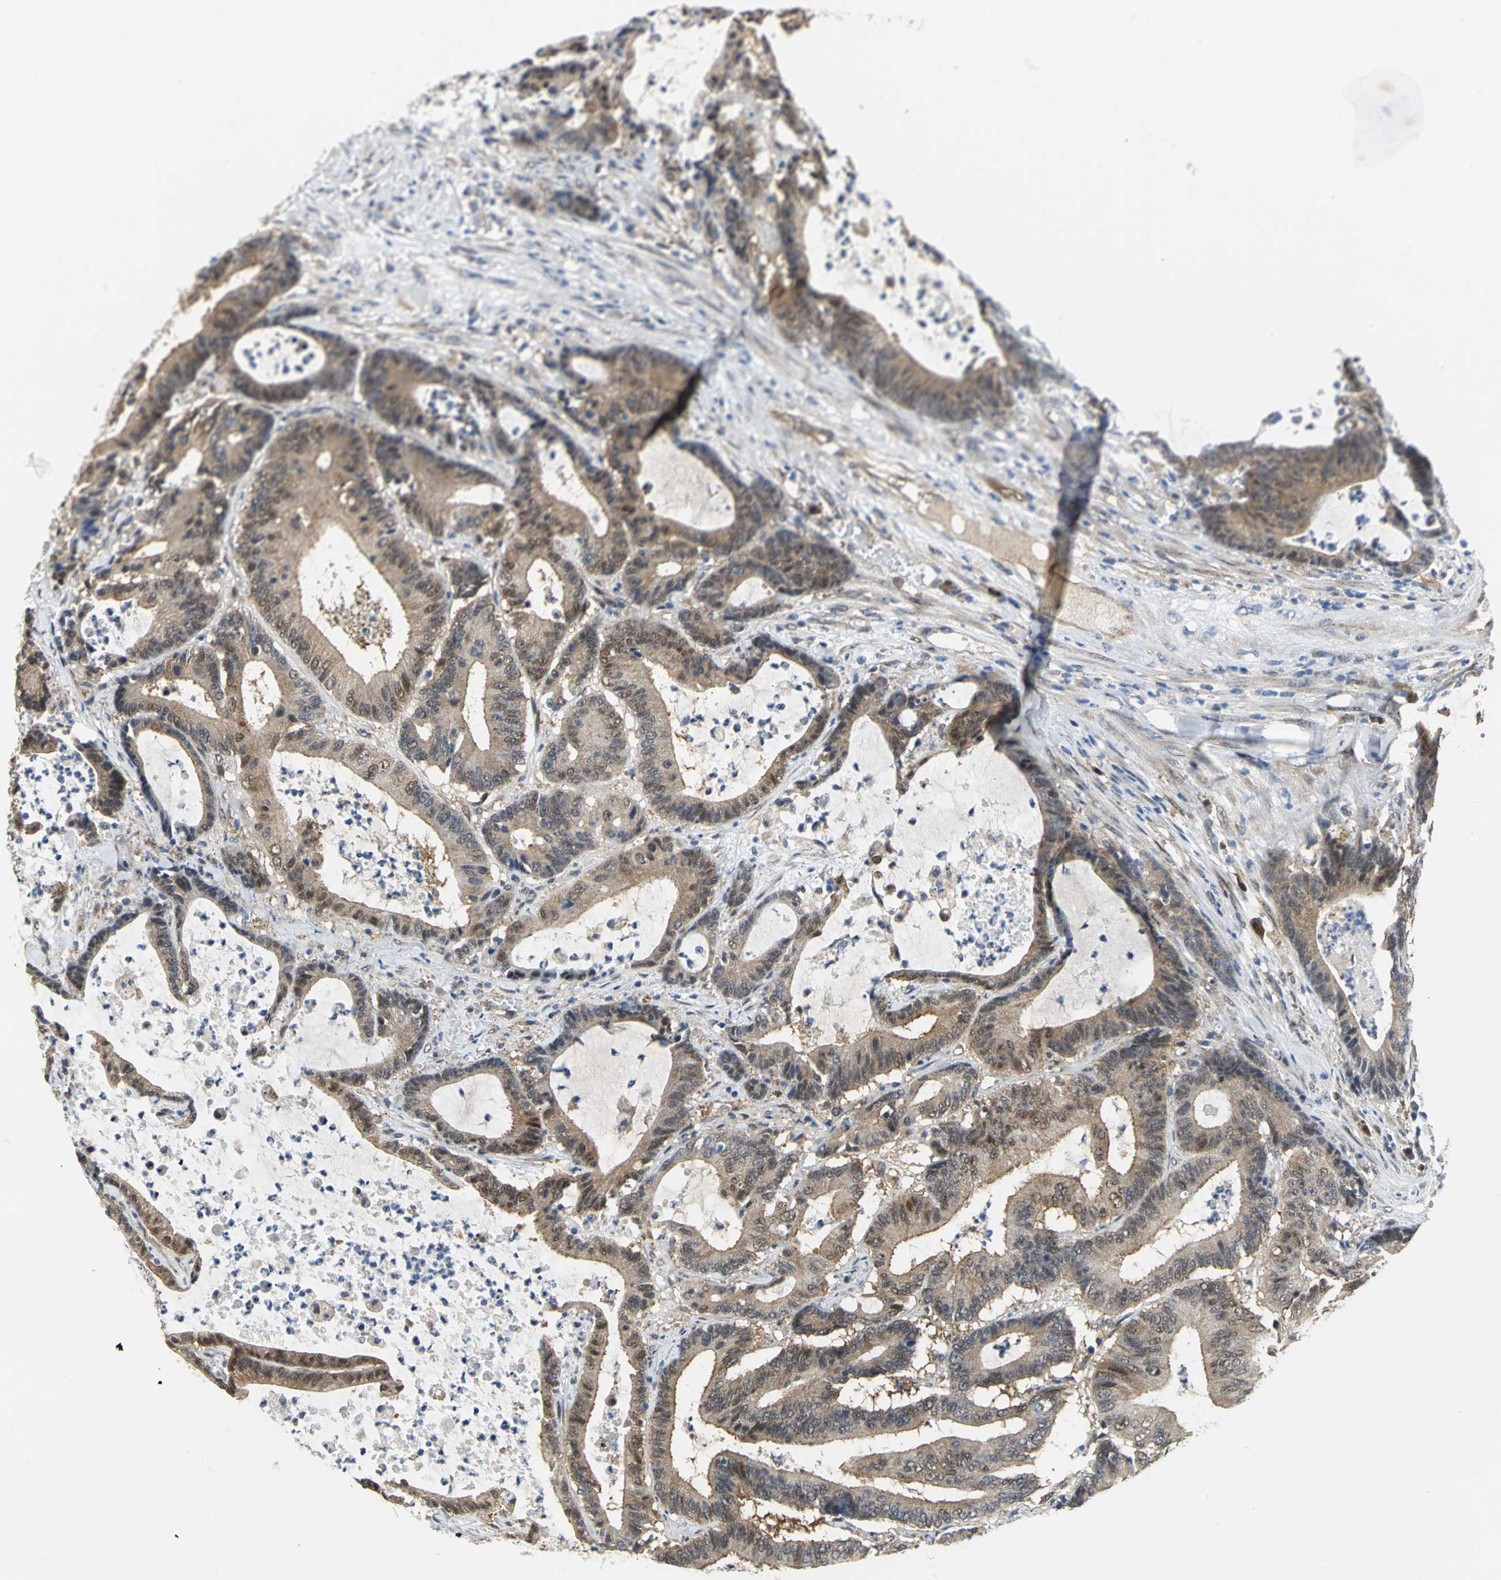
{"staining": {"intensity": "moderate", "quantity": ">75%", "location": "cytoplasmic/membranous"}, "tissue": "colorectal cancer", "cell_type": "Tumor cells", "image_type": "cancer", "snomed": [{"axis": "morphology", "description": "Adenocarcinoma, NOS"}, {"axis": "topography", "description": "Colon"}], "caption": "This is an image of immunohistochemistry staining of colorectal cancer (adenocarcinoma), which shows moderate expression in the cytoplasmic/membranous of tumor cells.", "gene": "PGM3", "patient": {"sex": "female", "age": 84}}